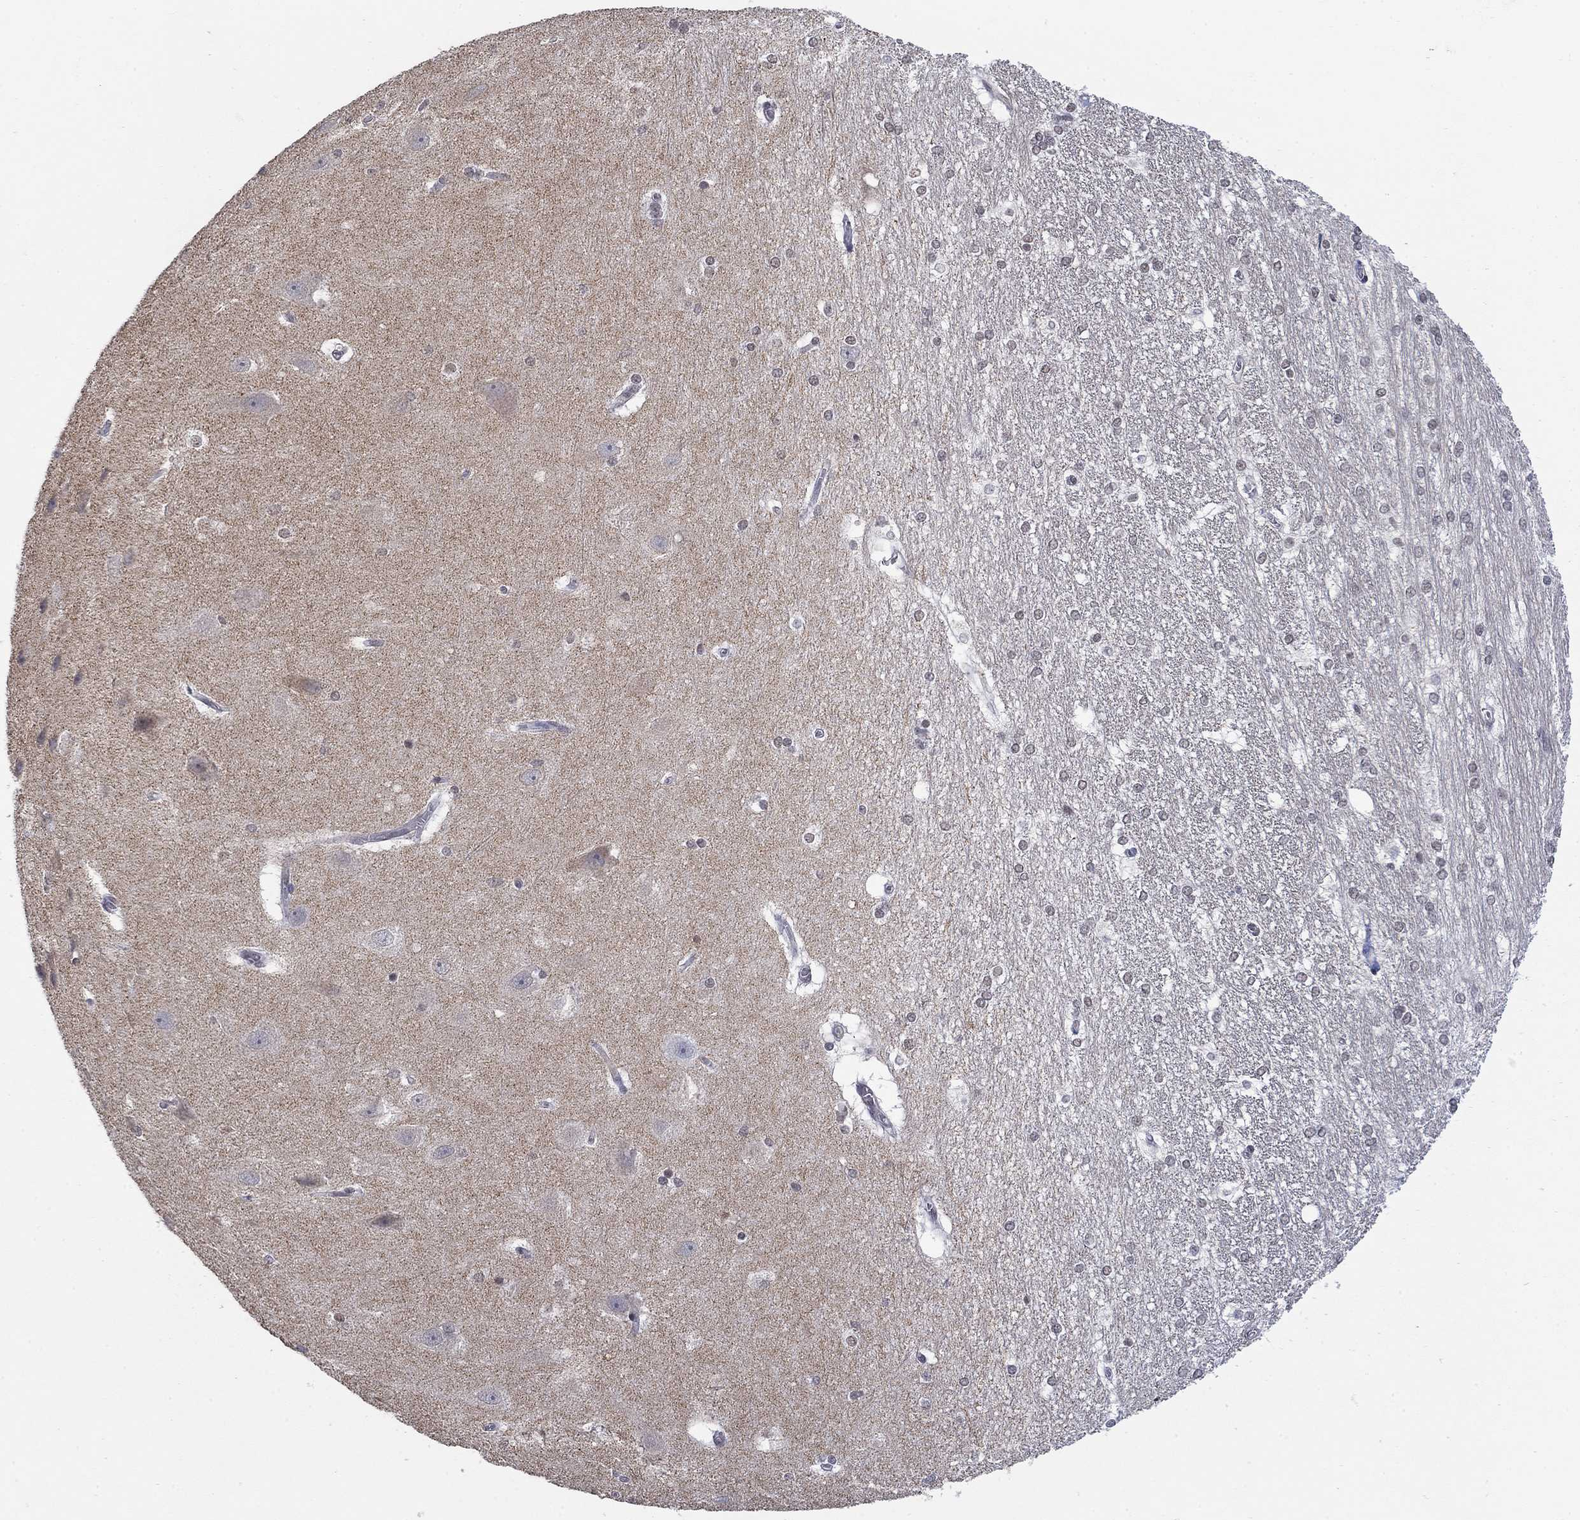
{"staining": {"intensity": "negative", "quantity": "none", "location": "none"}, "tissue": "hippocampus", "cell_type": "Glial cells", "image_type": "normal", "snomed": [{"axis": "morphology", "description": "Normal tissue, NOS"}, {"axis": "topography", "description": "Cerebral cortex"}, {"axis": "topography", "description": "Hippocampus"}], "caption": "High magnification brightfield microscopy of unremarkable hippocampus stained with DAB (brown) and counterstained with hematoxylin (blue): glial cells show no significant positivity. Nuclei are stained in blue.", "gene": "GRIA3", "patient": {"sex": "female", "age": 19}}